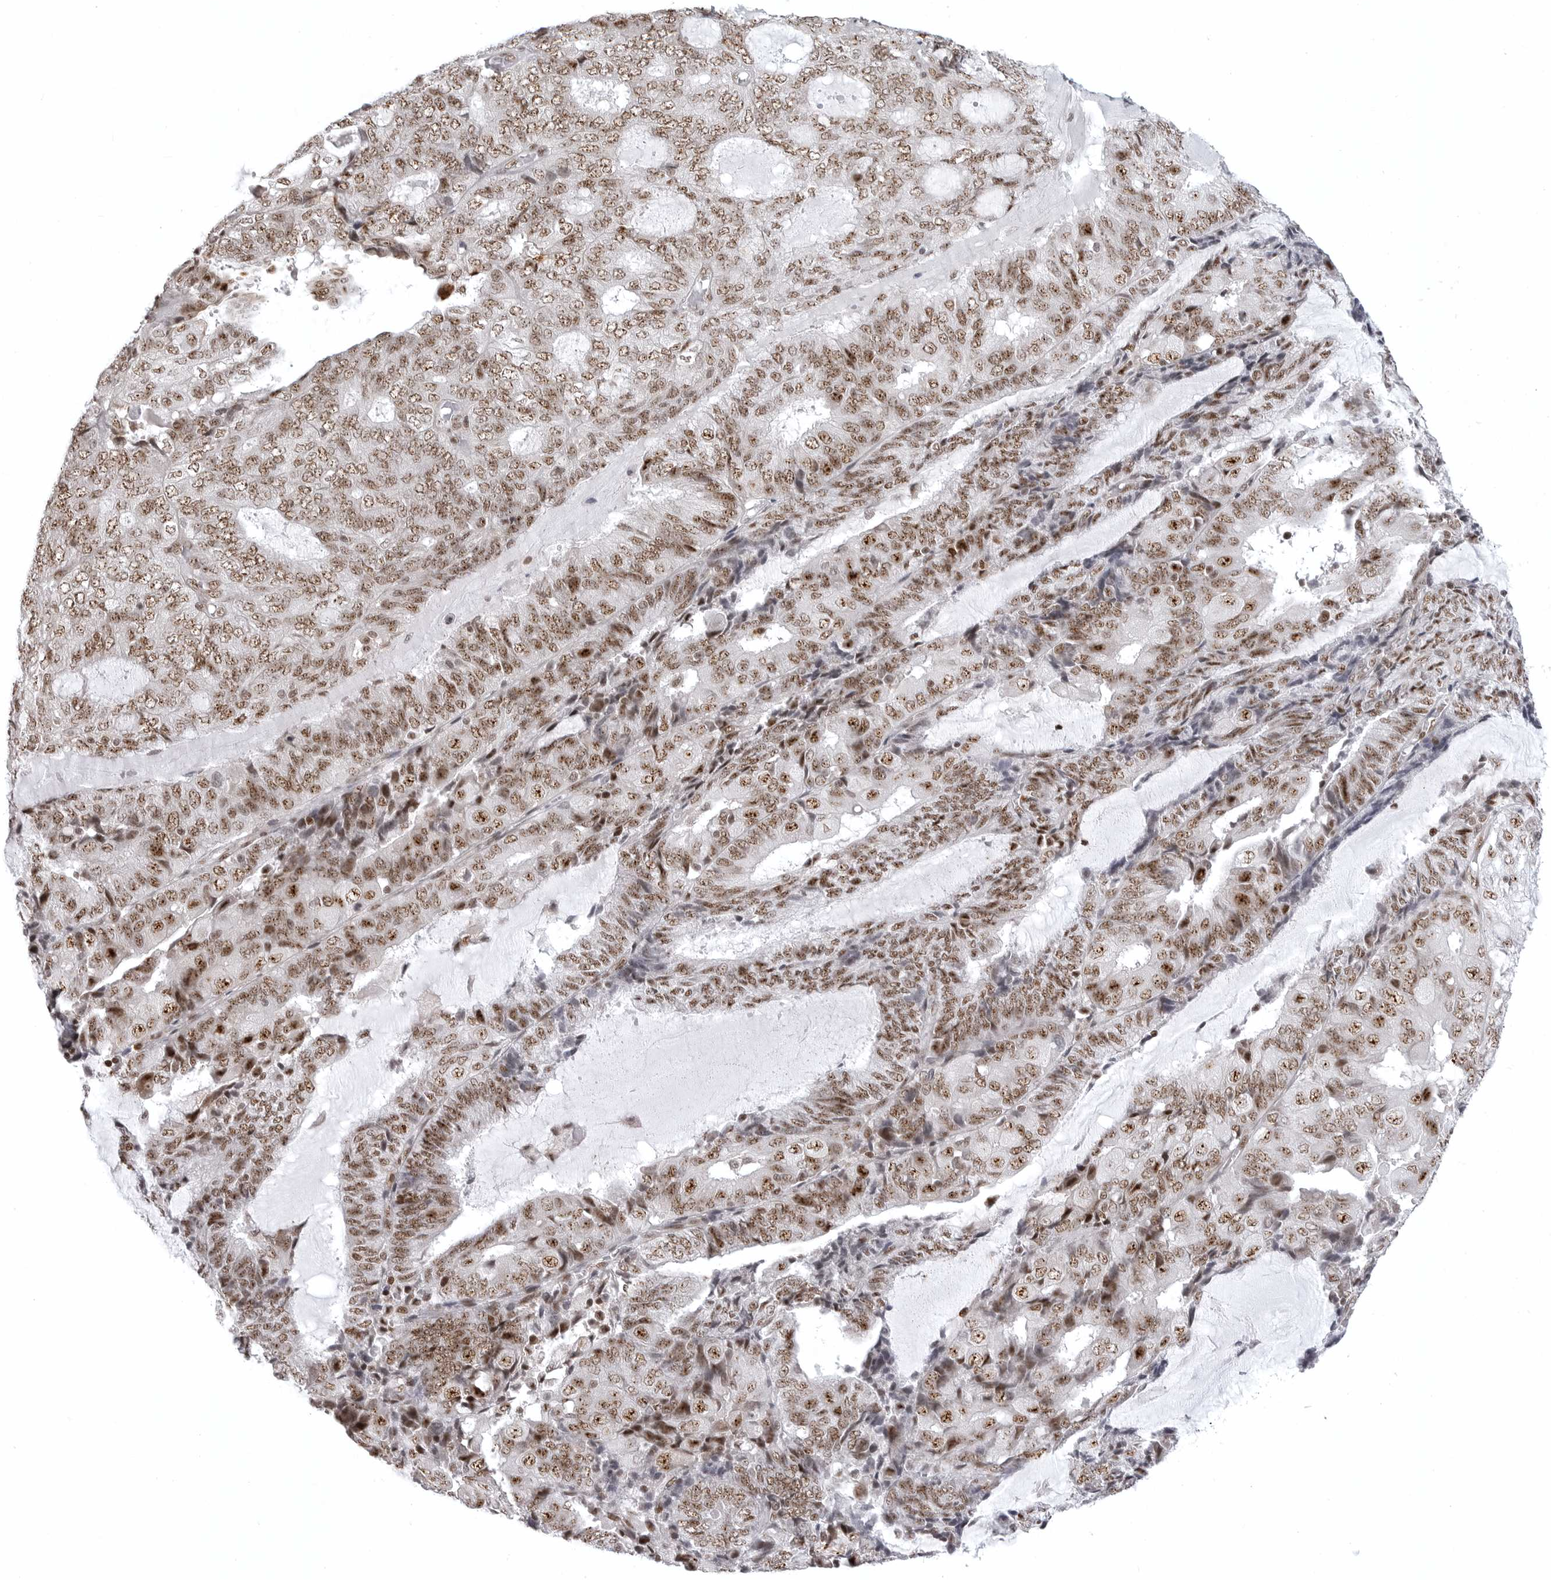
{"staining": {"intensity": "moderate", "quantity": ">75%", "location": "nuclear"}, "tissue": "endometrial cancer", "cell_type": "Tumor cells", "image_type": "cancer", "snomed": [{"axis": "morphology", "description": "Adenocarcinoma, NOS"}, {"axis": "topography", "description": "Endometrium"}], "caption": "Endometrial cancer (adenocarcinoma) was stained to show a protein in brown. There is medium levels of moderate nuclear positivity in approximately >75% of tumor cells.", "gene": "WRAP53", "patient": {"sex": "female", "age": 81}}